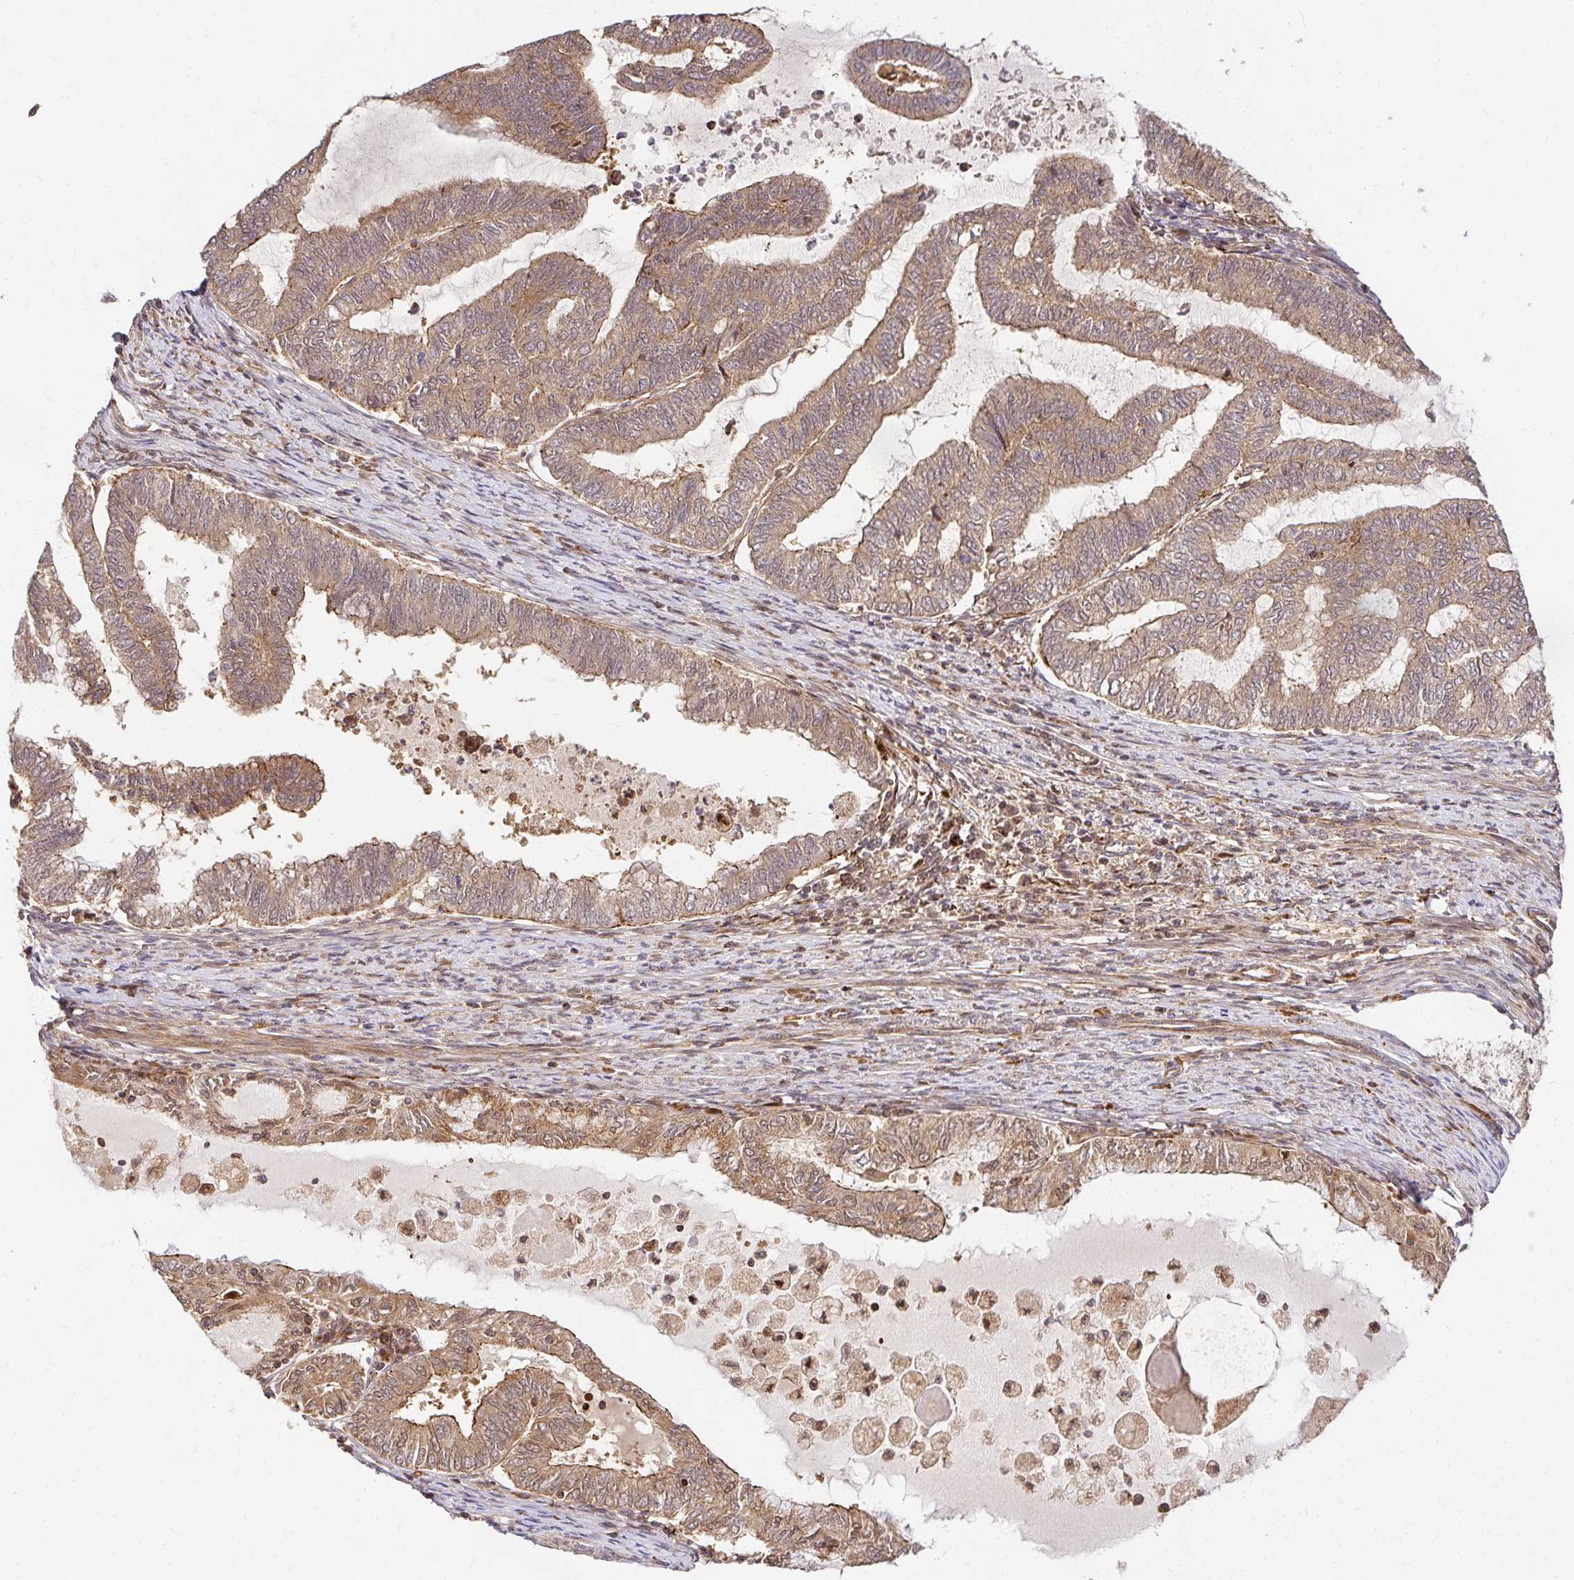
{"staining": {"intensity": "weak", "quantity": ">75%", "location": "cytoplasmic/membranous"}, "tissue": "endometrial cancer", "cell_type": "Tumor cells", "image_type": "cancer", "snomed": [{"axis": "morphology", "description": "Adenocarcinoma, NOS"}, {"axis": "topography", "description": "Endometrium"}], "caption": "Immunohistochemistry (IHC) staining of endometrial adenocarcinoma, which reveals low levels of weak cytoplasmic/membranous expression in approximately >75% of tumor cells indicating weak cytoplasmic/membranous protein staining. The staining was performed using DAB (3,3'-diaminobenzidine) (brown) for protein detection and nuclei were counterstained in hematoxylin (blue).", "gene": "PSMA4", "patient": {"sex": "female", "age": 79}}